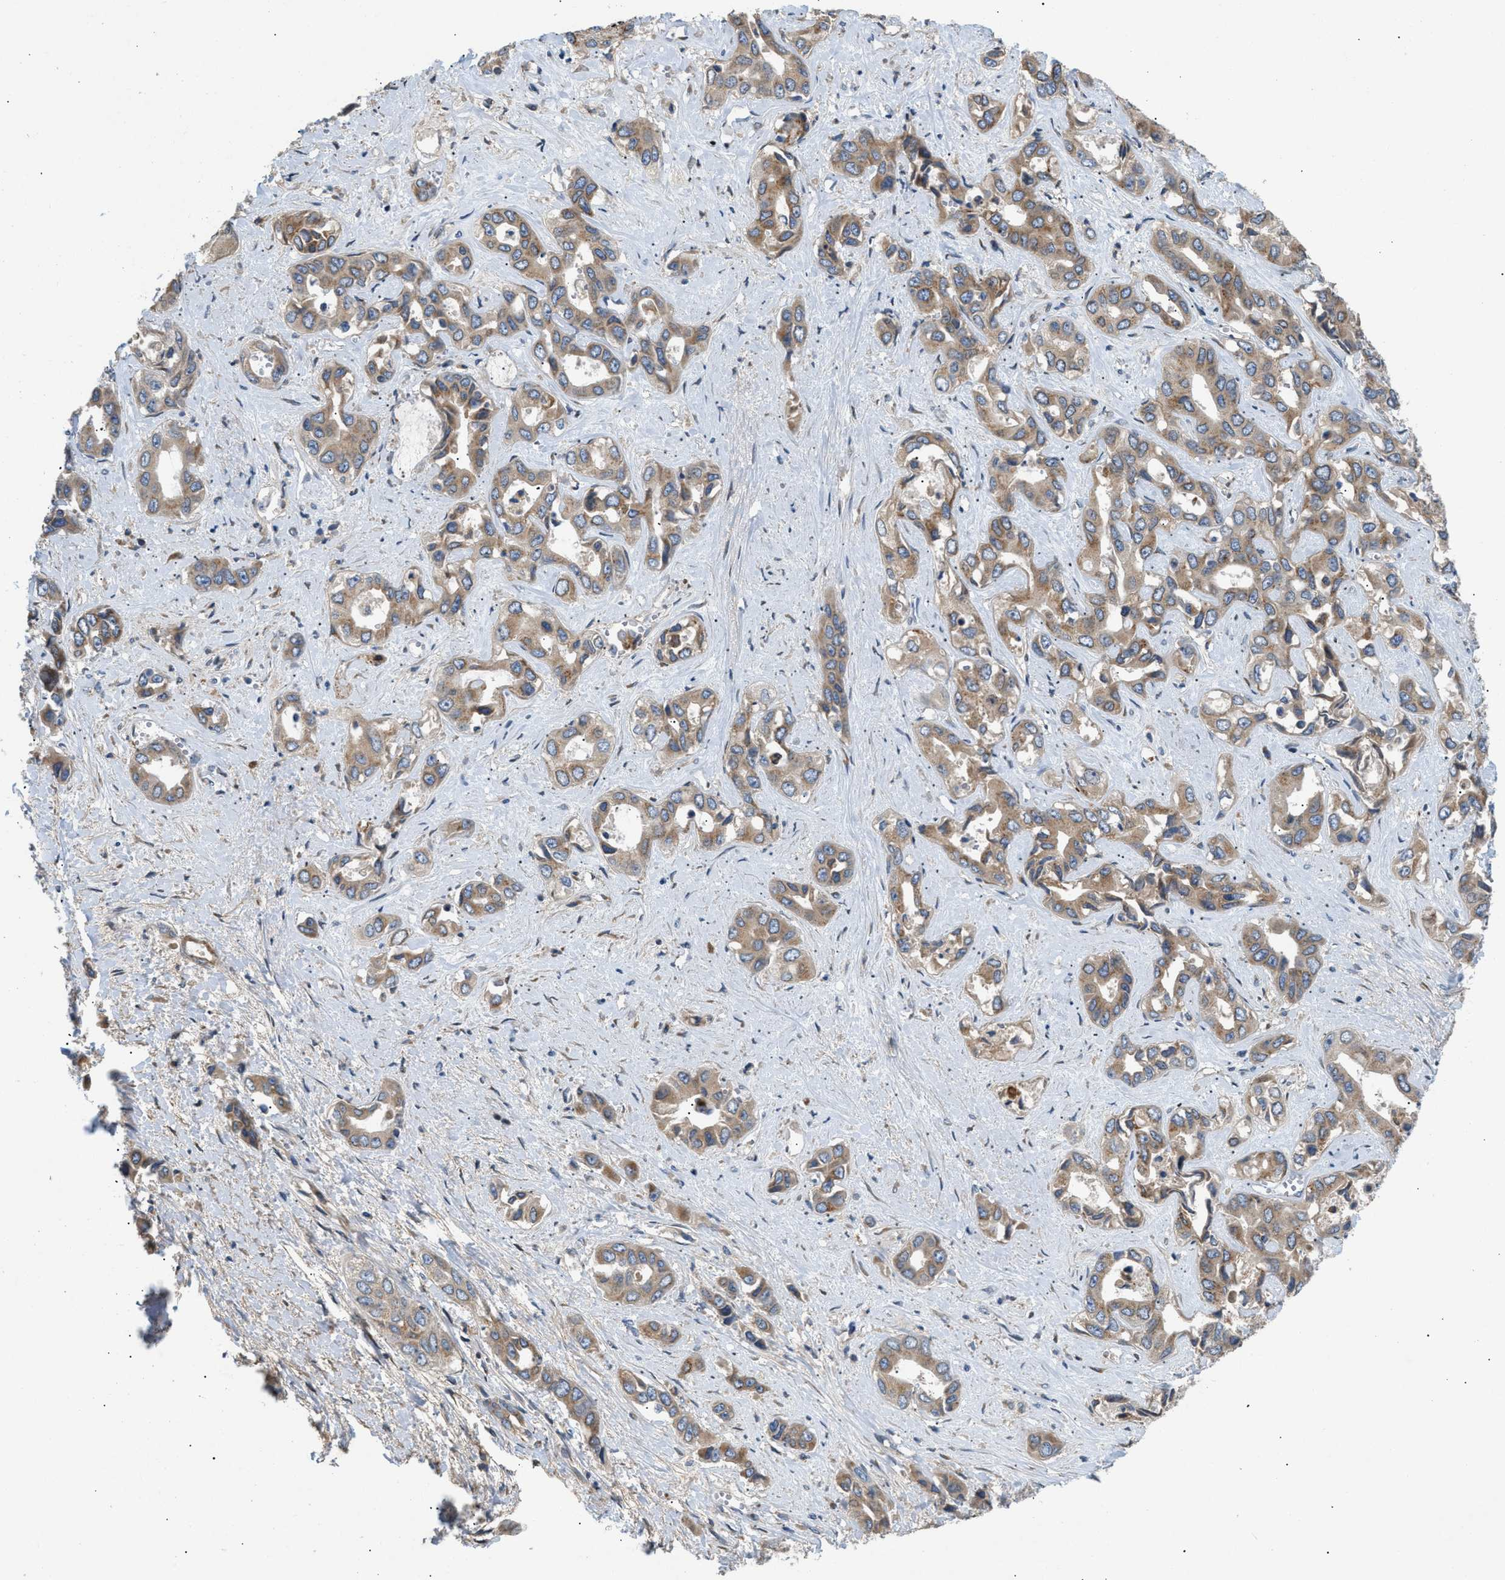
{"staining": {"intensity": "moderate", "quantity": ">75%", "location": "cytoplasmic/membranous"}, "tissue": "liver cancer", "cell_type": "Tumor cells", "image_type": "cancer", "snomed": [{"axis": "morphology", "description": "Cholangiocarcinoma"}, {"axis": "topography", "description": "Liver"}], "caption": "Liver cholangiocarcinoma stained with immunohistochemistry (IHC) shows moderate cytoplasmic/membranous positivity in approximately >75% of tumor cells.", "gene": "LYSMD3", "patient": {"sex": "female", "age": 52}}